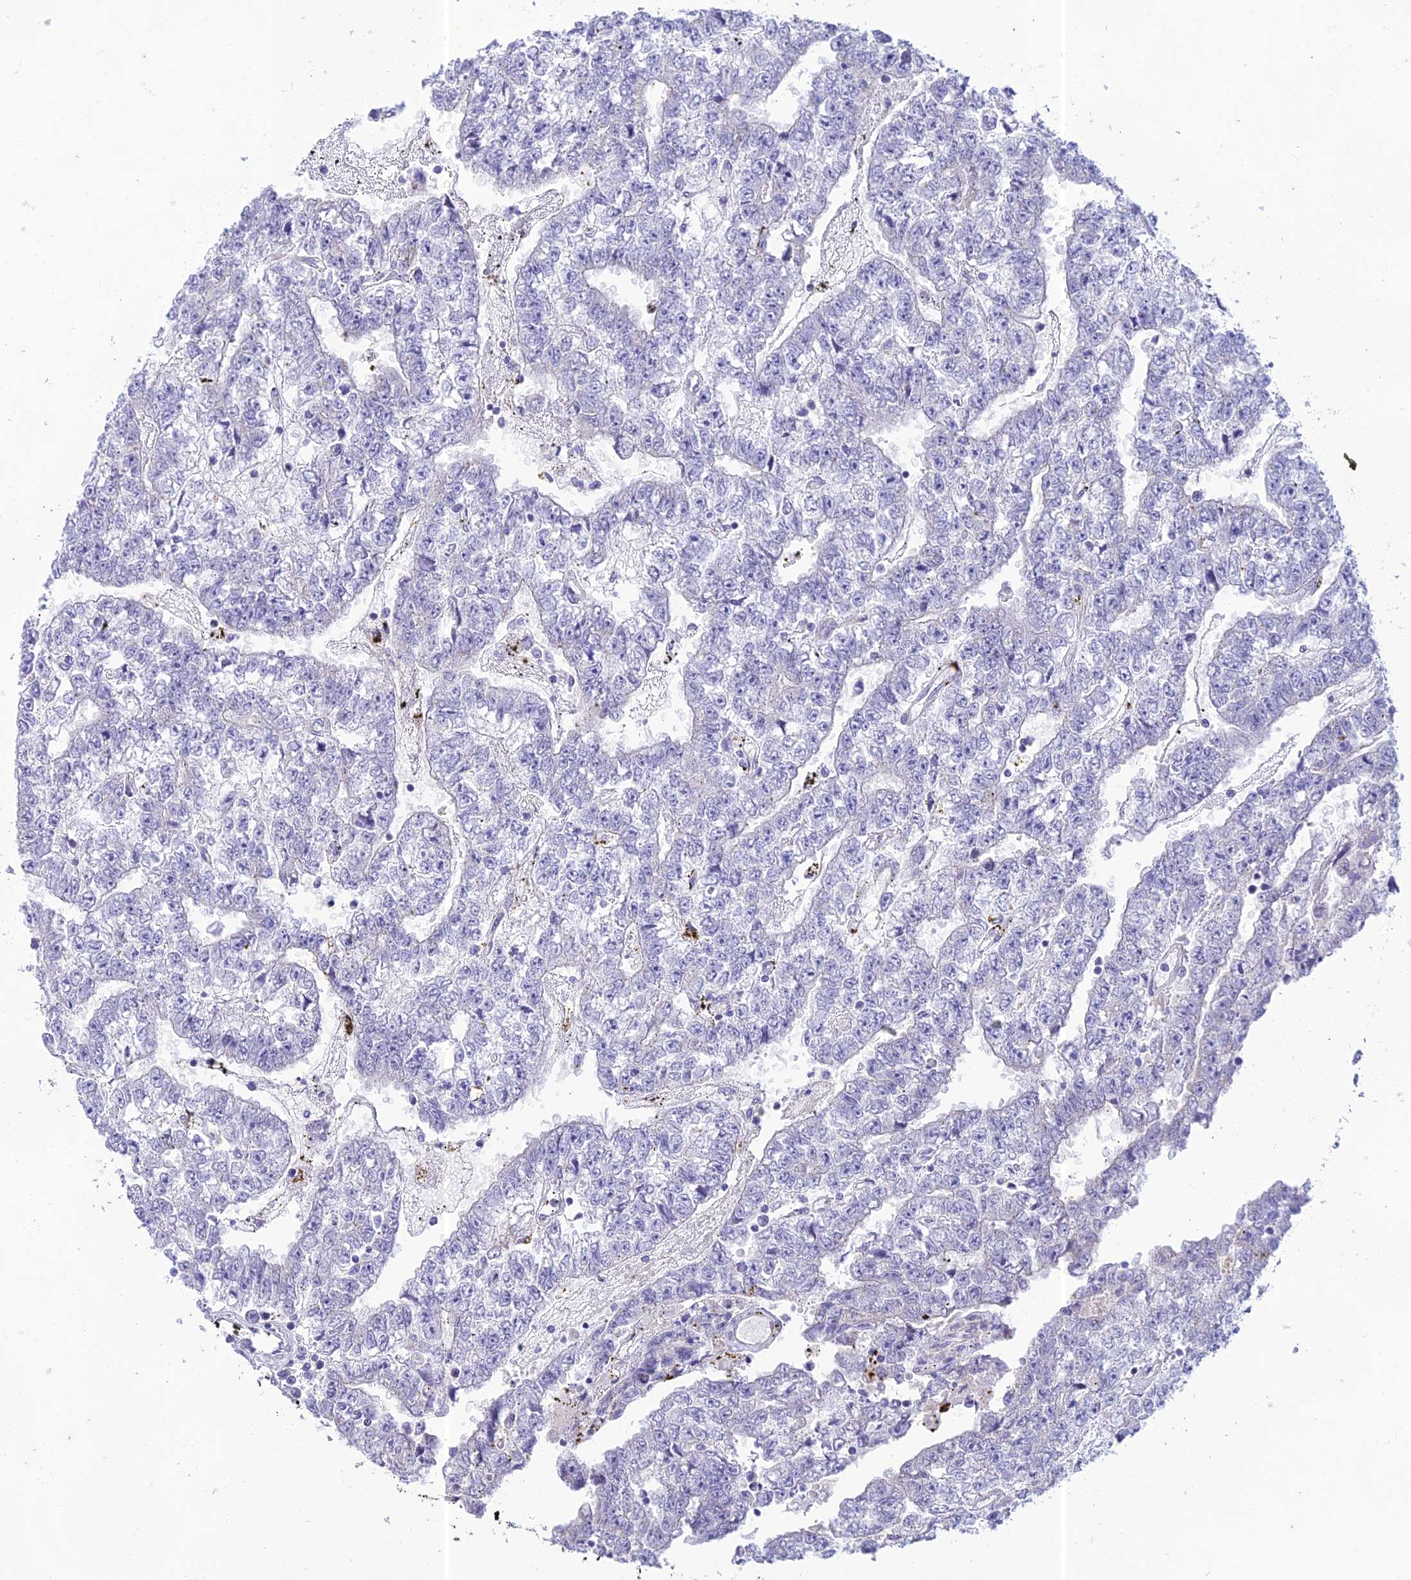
{"staining": {"intensity": "negative", "quantity": "none", "location": "none"}, "tissue": "testis cancer", "cell_type": "Tumor cells", "image_type": "cancer", "snomed": [{"axis": "morphology", "description": "Carcinoma, Embryonal, NOS"}, {"axis": "topography", "description": "Testis"}], "caption": "There is no significant expression in tumor cells of testis embryonal carcinoma.", "gene": "PTCD2", "patient": {"sex": "male", "age": 25}}